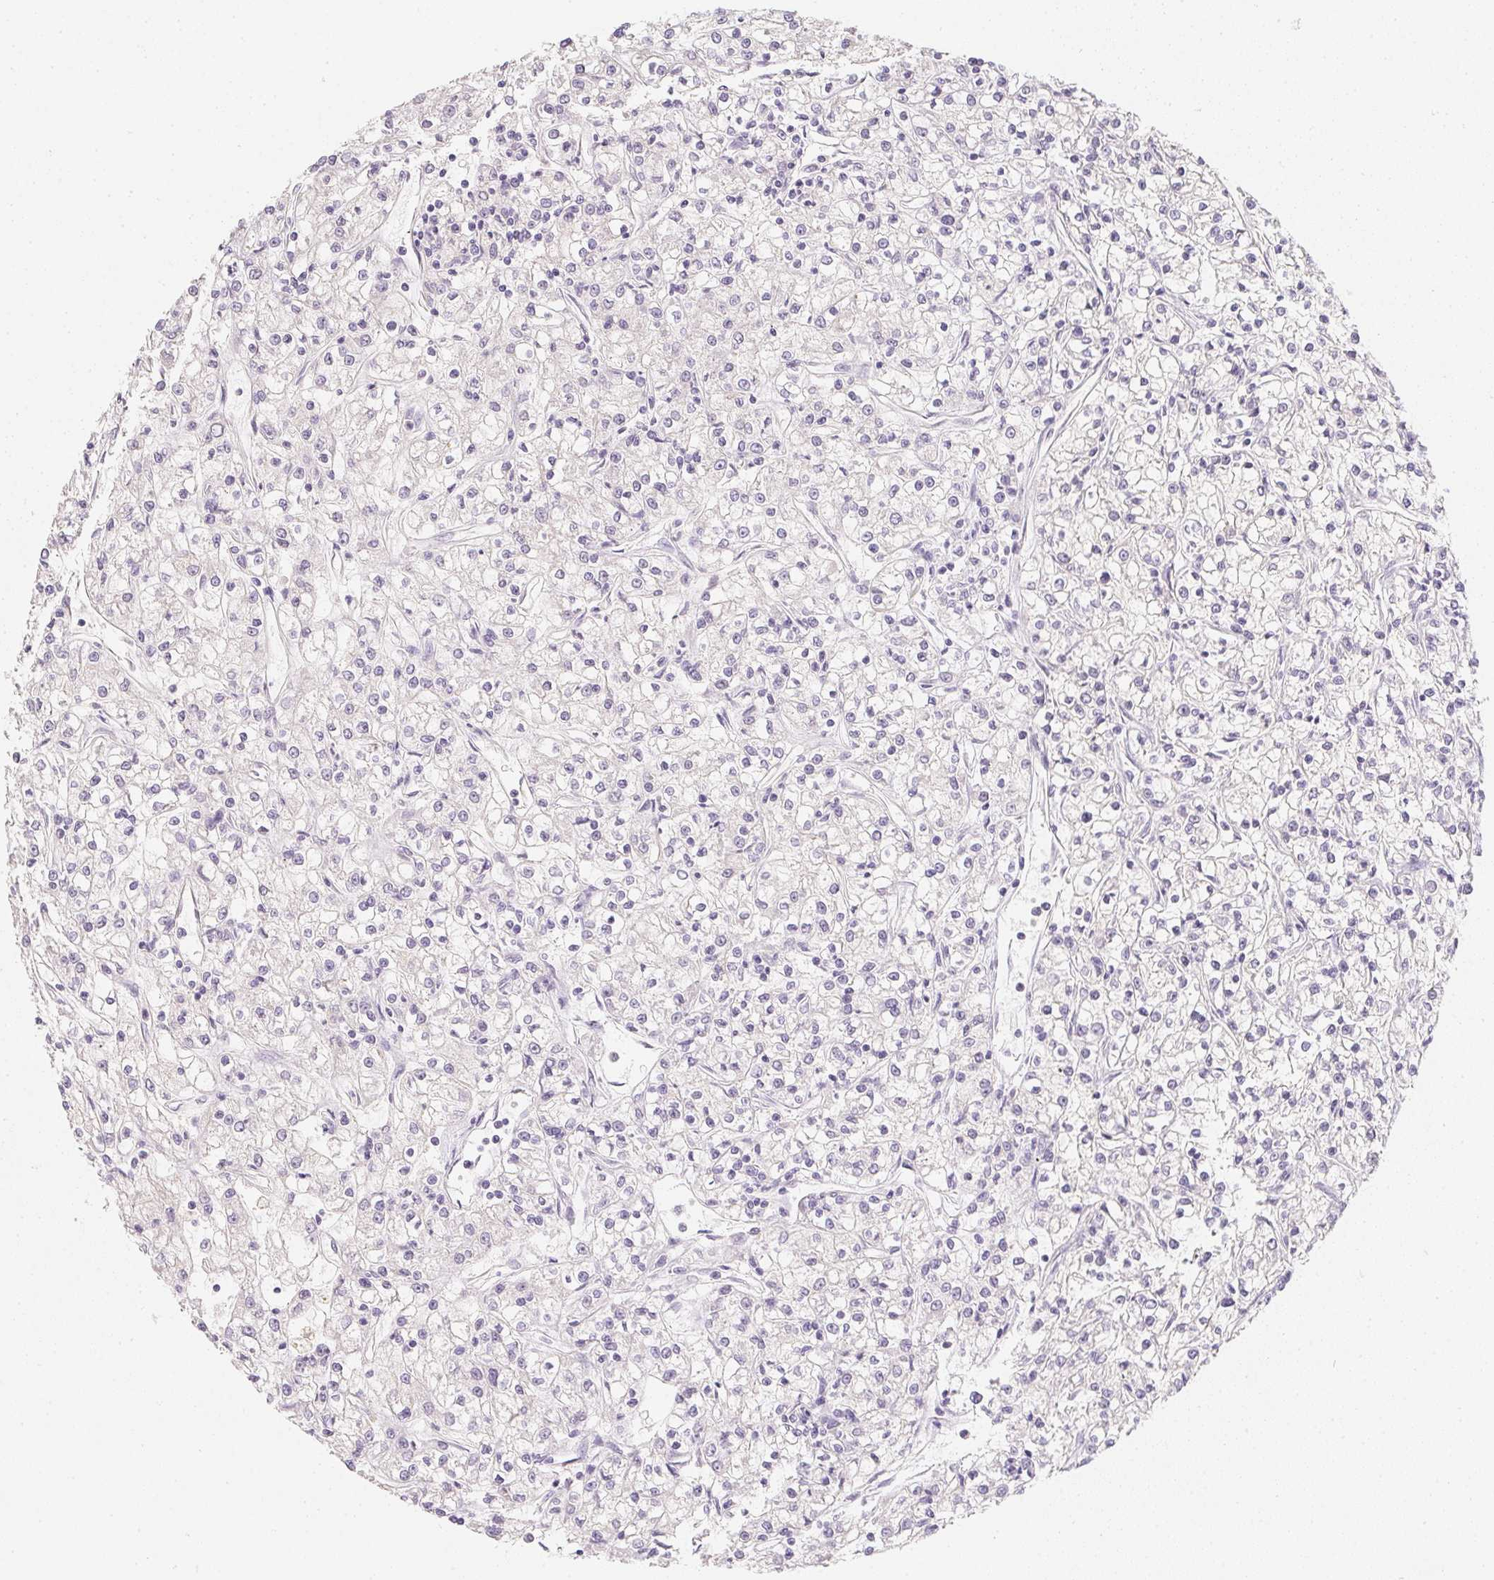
{"staining": {"intensity": "negative", "quantity": "none", "location": "none"}, "tissue": "renal cancer", "cell_type": "Tumor cells", "image_type": "cancer", "snomed": [{"axis": "morphology", "description": "Adenocarcinoma, NOS"}, {"axis": "topography", "description": "Kidney"}], "caption": "A micrograph of human renal cancer (adenocarcinoma) is negative for staining in tumor cells.", "gene": "ZBBX", "patient": {"sex": "female", "age": 59}}